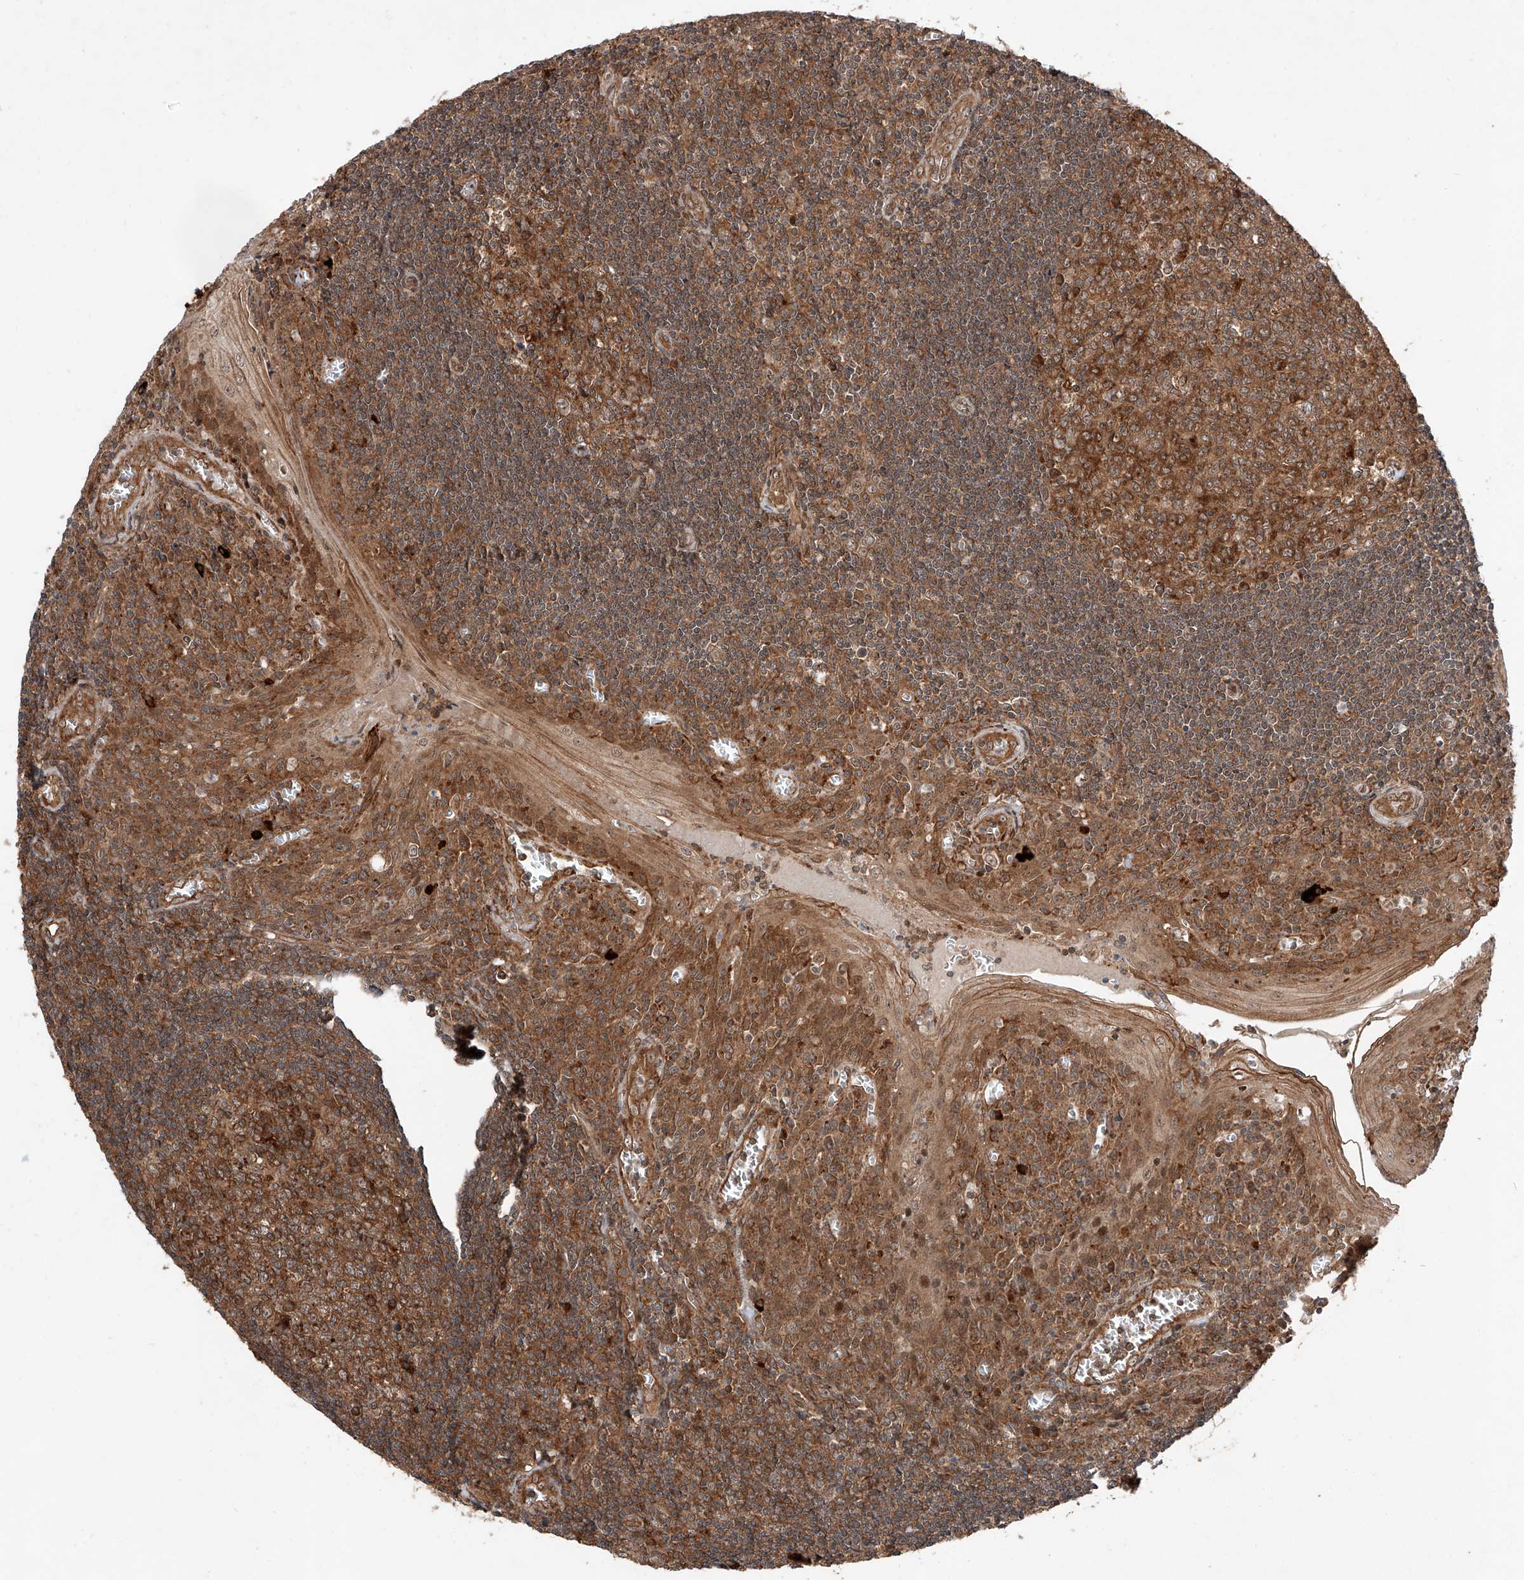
{"staining": {"intensity": "strong", "quantity": ">75%", "location": "cytoplasmic/membranous"}, "tissue": "tonsil", "cell_type": "Germinal center cells", "image_type": "normal", "snomed": [{"axis": "morphology", "description": "Normal tissue, NOS"}, {"axis": "topography", "description": "Tonsil"}], "caption": "Immunohistochemistry (IHC) (DAB) staining of benign human tonsil exhibits strong cytoplasmic/membranous protein staining in about >75% of germinal center cells. The protein is shown in brown color, while the nuclei are stained blue.", "gene": "ZFP28", "patient": {"sex": "male", "age": 27}}